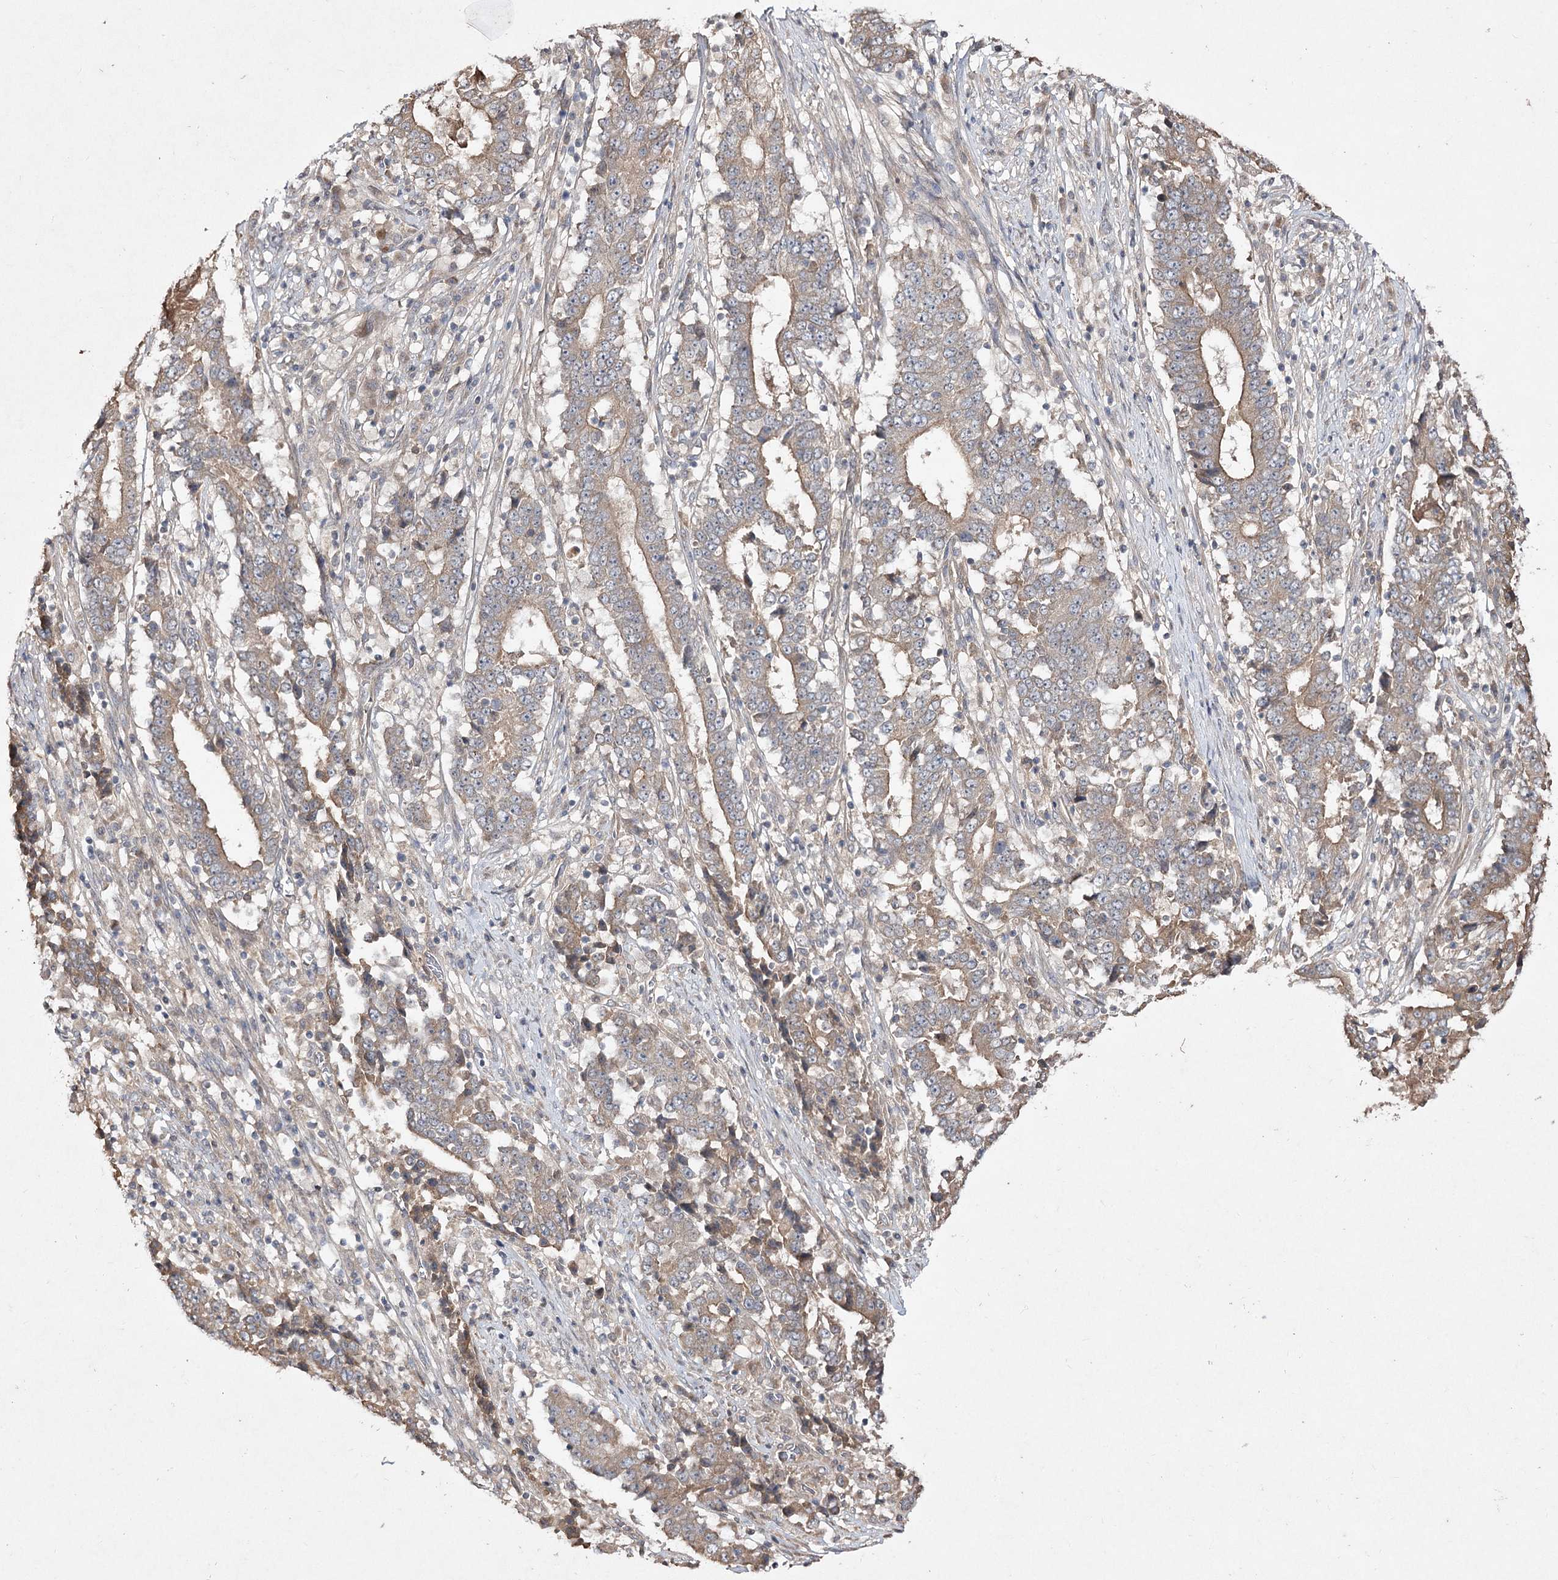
{"staining": {"intensity": "moderate", "quantity": ">75%", "location": "cytoplasmic/membranous"}, "tissue": "stomach cancer", "cell_type": "Tumor cells", "image_type": "cancer", "snomed": [{"axis": "morphology", "description": "Adenocarcinoma, NOS"}, {"axis": "topography", "description": "Stomach"}], "caption": "A histopathology image of adenocarcinoma (stomach) stained for a protein shows moderate cytoplasmic/membranous brown staining in tumor cells. Nuclei are stained in blue.", "gene": "FANCL", "patient": {"sex": "male", "age": 59}}